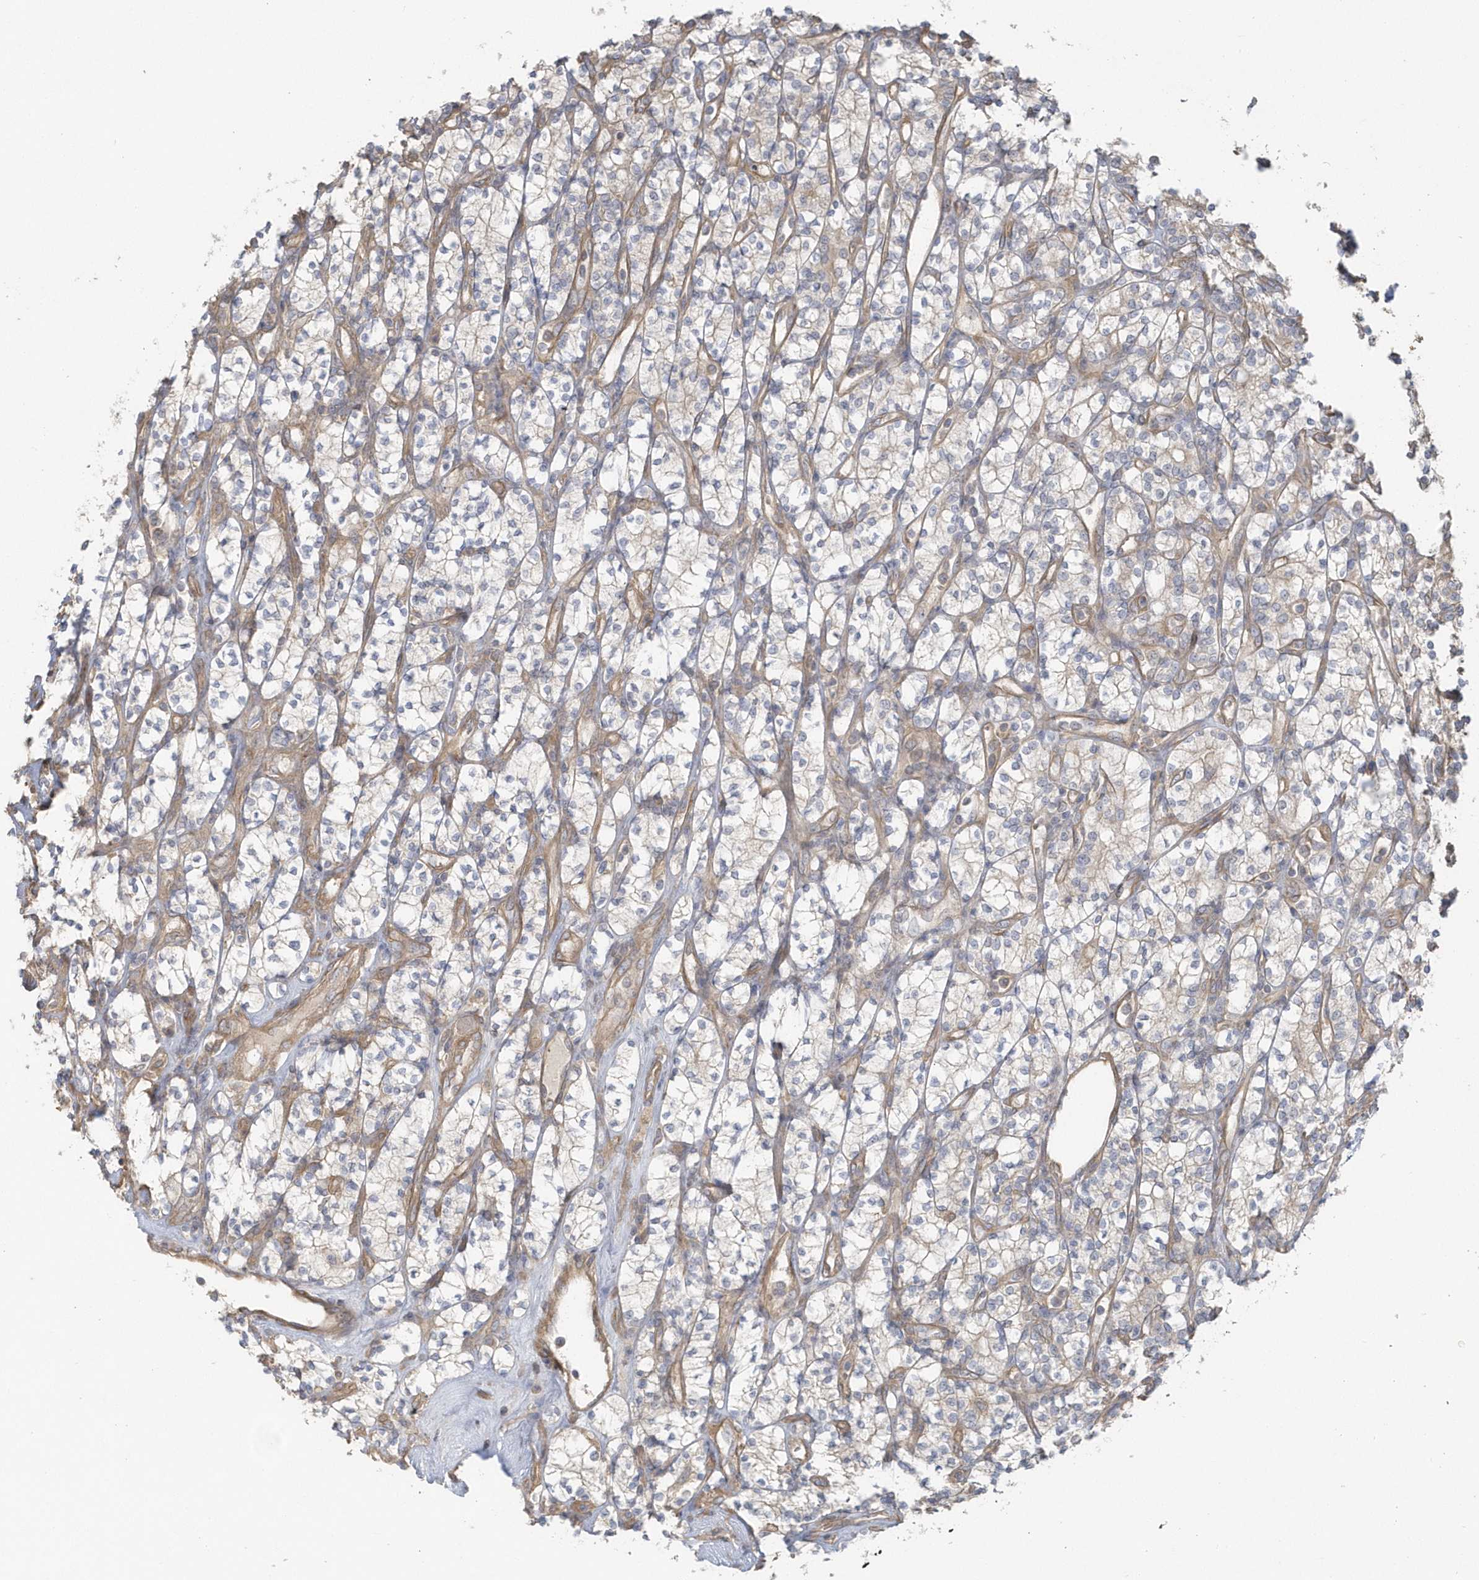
{"staining": {"intensity": "negative", "quantity": "none", "location": "none"}, "tissue": "renal cancer", "cell_type": "Tumor cells", "image_type": "cancer", "snomed": [{"axis": "morphology", "description": "Adenocarcinoma, NOS"}, {"axis": "topography", "description": "Kidney"}], "caption": "This is an immunohistochemistry (IHC) photomicrograph of renal cancer (adenocarcinoma). There is no expression in tumor cells.", "gene": "ACTR1A", "patient": {"sex": "male", "age": 77}}